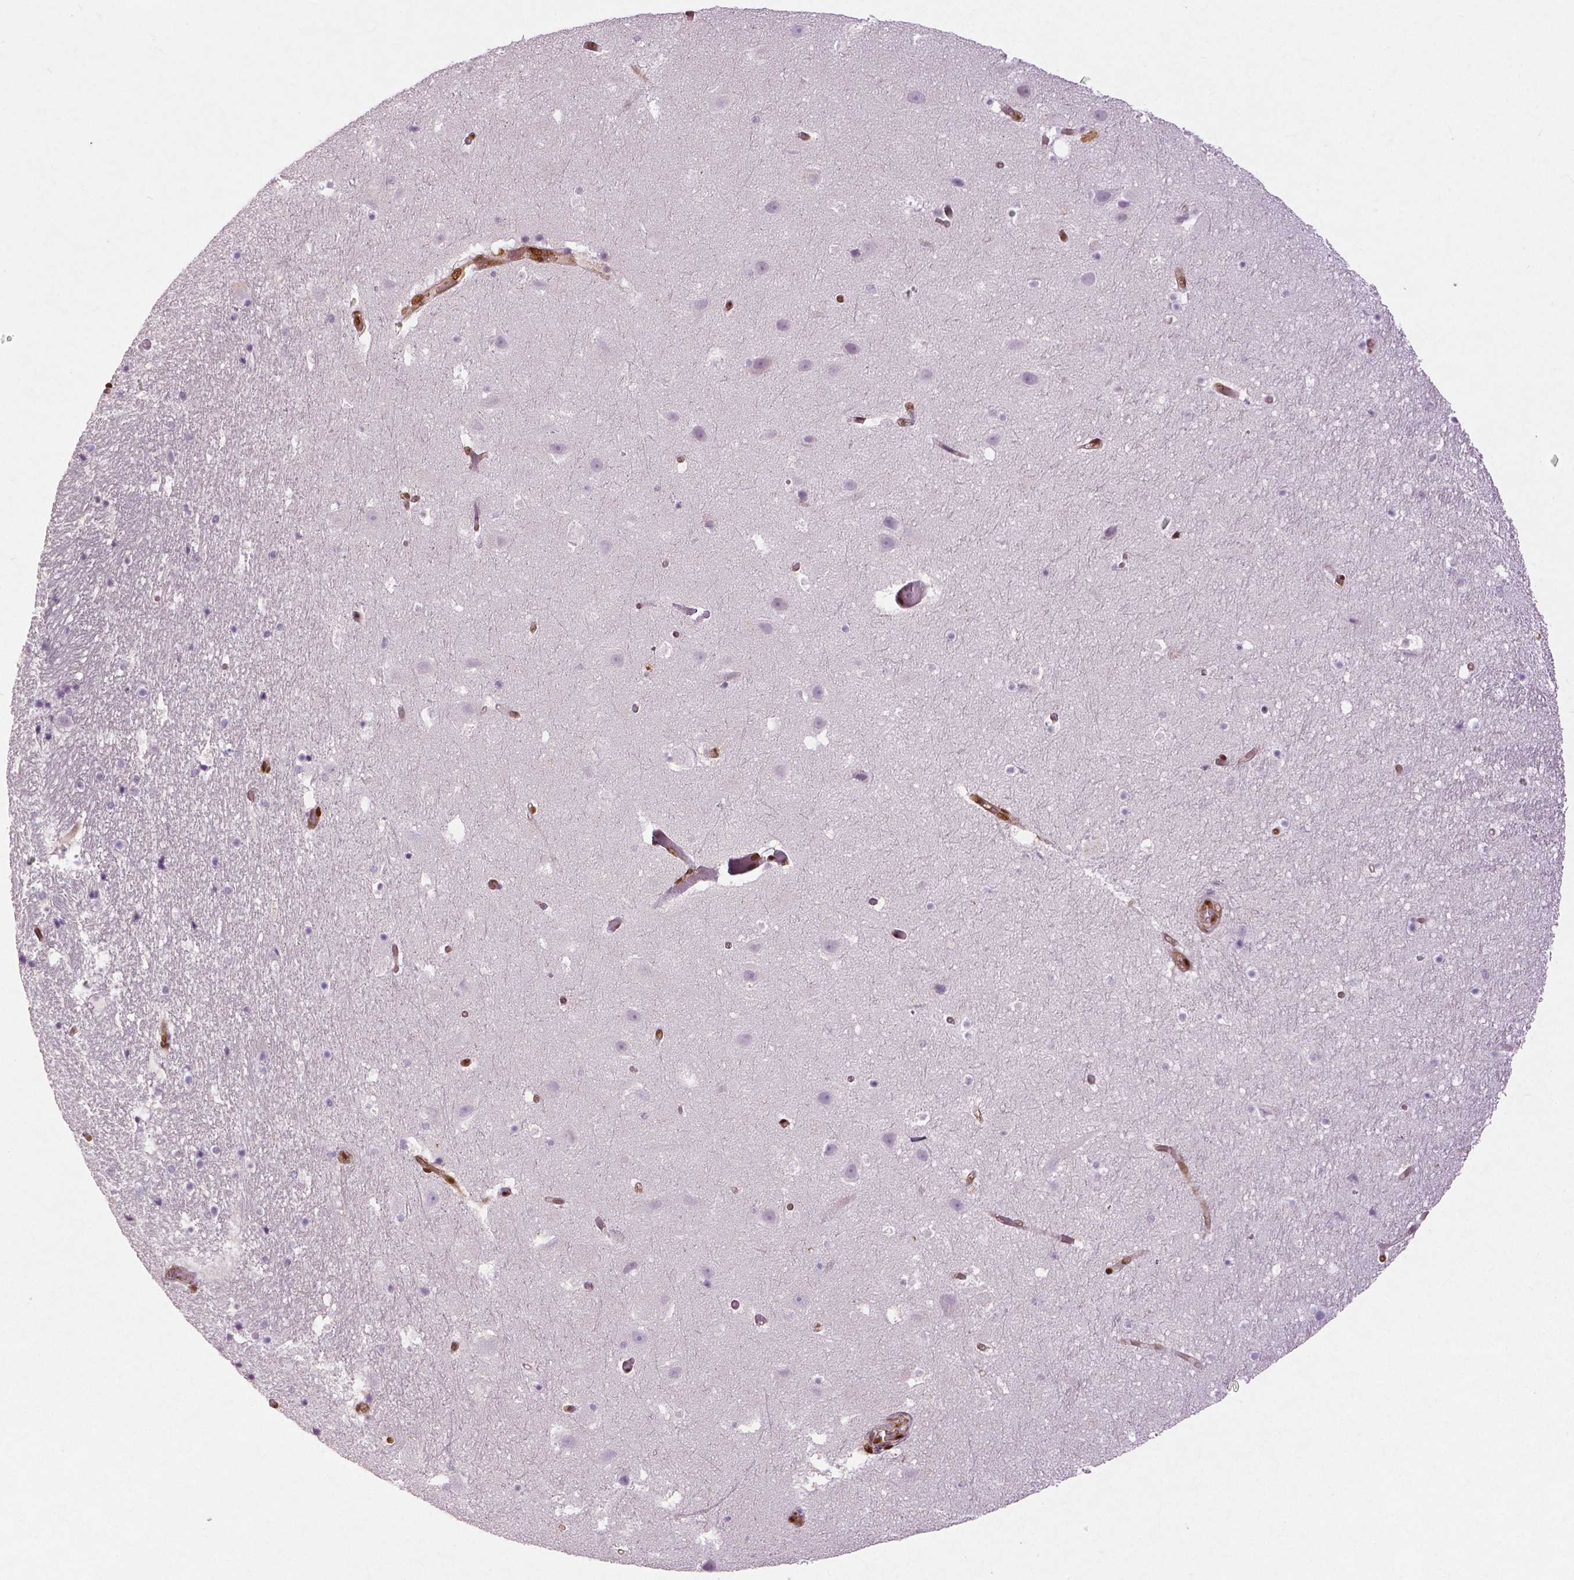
{"staining": {"intensity": "moderate", "quantity": "<25%", "location": "nuclear"}, "tissue": "hippocampus", "cell_type": "Glial cells", "image_type": "normal", "snomed": [{"axis": "morphology", "description": "Normal tissue, NOS"}, {"axis": "topography", "description": "Hippocampus"}], "caption": "Brown immunohistochemical staining in normal human hippocampus exhibits moderate nuclear expression in about <25% of glial cells. (brown staining indicates protein expression, while blue staining denotes nuclei).", "gene": "WWTR1", "patient": {"sex": "male", "age": 26}}